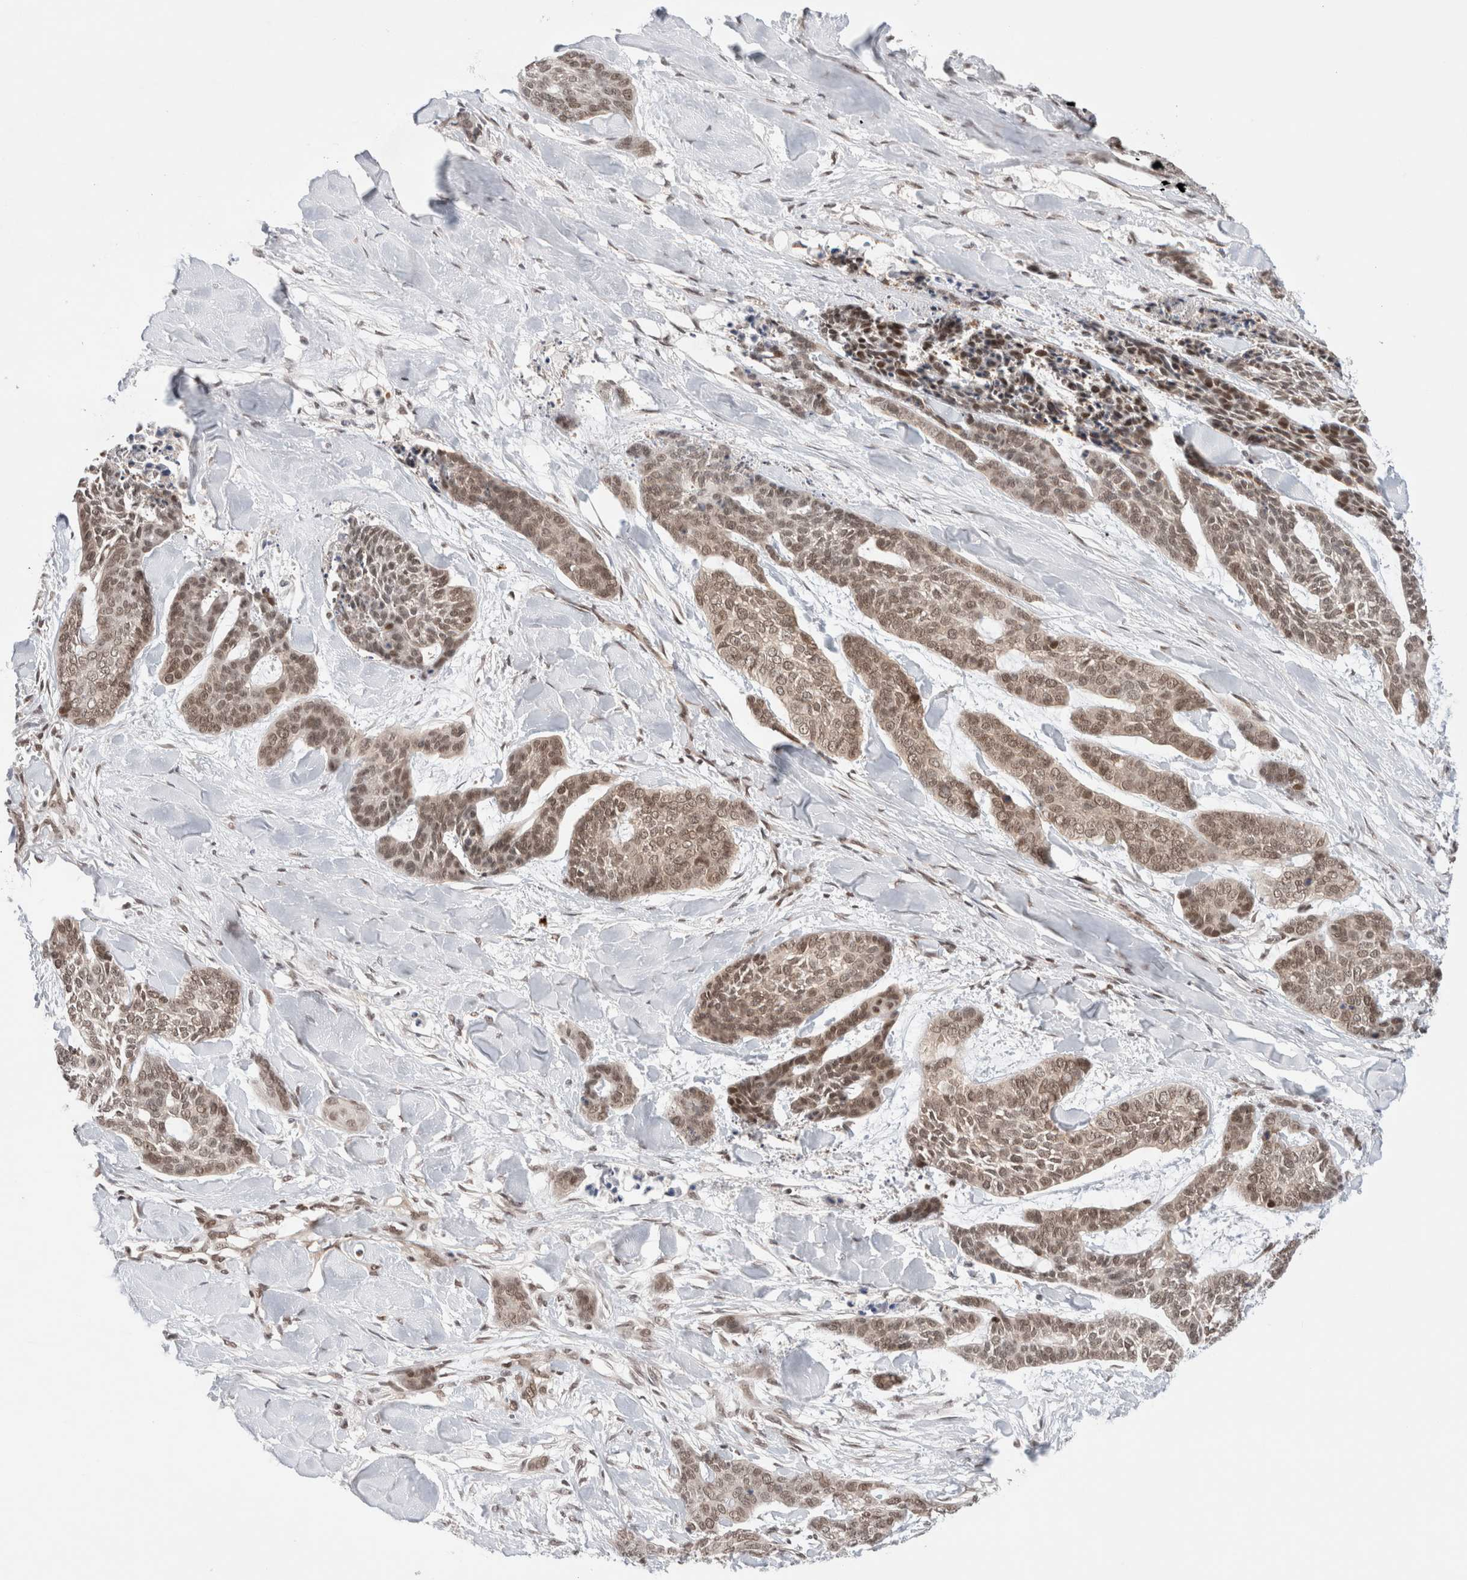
{"staining": {"intensity": "weak", "quantity": ">75%", "location": "nuclear"}, "tissue": "skin cancer", "cell_type": "Tumor cells", "image_type": "cancer", "snomed": [{"axis": "morphology", "description": "Basal cell carcinoma"}, {"axis": "topography", "description": "Skin"}], "caption": "Immunohistochemistry of human basal cell carcinoma (skin) reveals low levels of weak nuclear staining in approximately >75% of tumor cells.", "gene": "GATAD2A", "patient": {"sex": "female", "age": 64}}